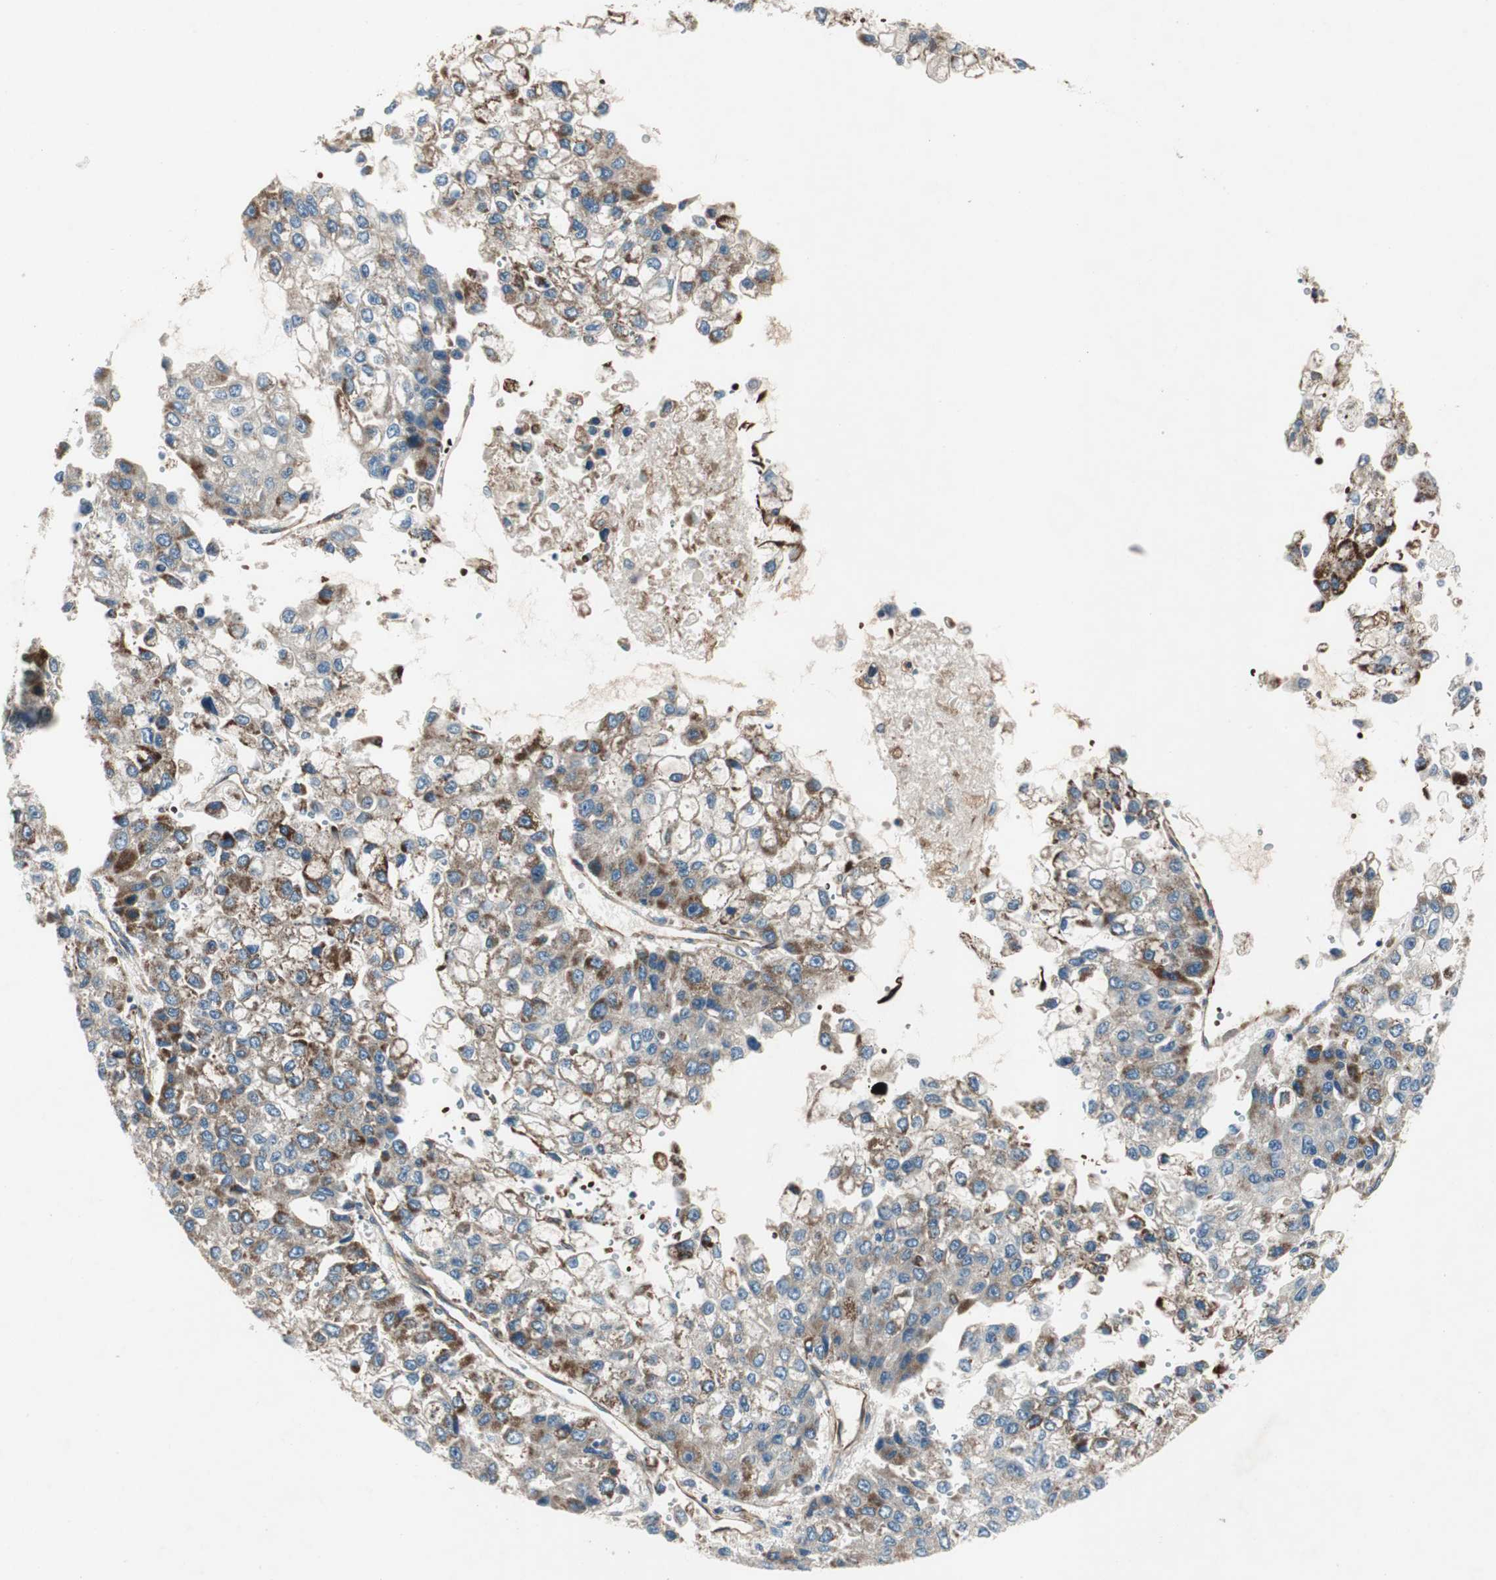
{"staining": {"intensity": "moderate", "quantity": "25%-75%", "location": "cytoplasmic/membranous"}, "tissue": "liver cancer", "cell_type": "Tumor cells", "image_type": "cancer", "snomed": [{"axis": "morphology", "description": "Carcinoma, Hepatocellular, NOS"}, {"axis": "topography", "description": "Liver"}], "caption": "Immunohistochemical staining of human liver hepatocellular carcinoma demonstrates moderate cytoplasmic/membranous protein positivity in about 25%-75% of tumor cells.", "gene": "SRCIN1", "patient": {"sex": "female", "age": 66}}